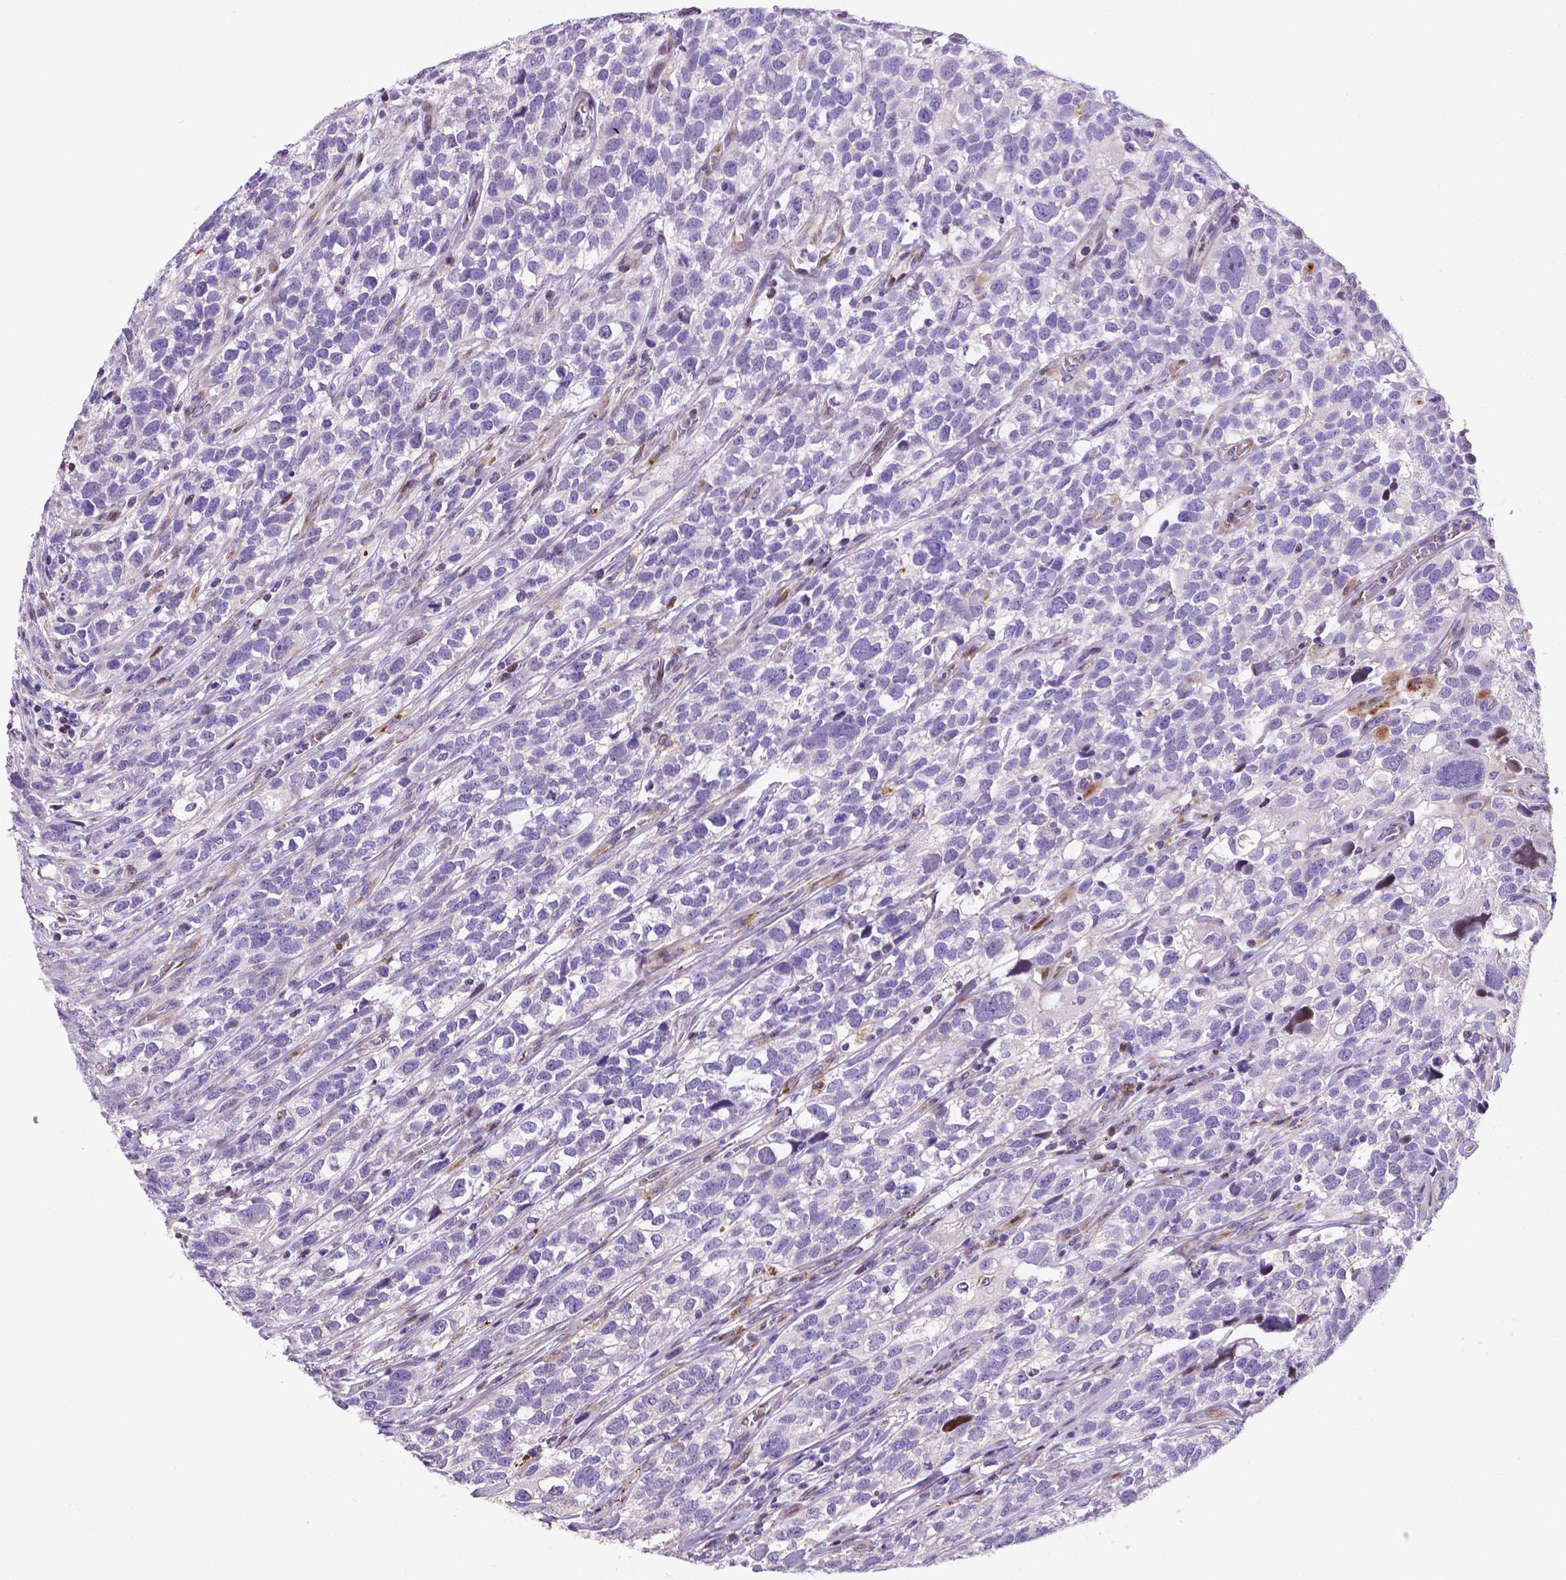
{"staining": {"intensity": "negative", "quantity": "none", "location": "none"}, "tissue": "urothelial cancer", "cell_type": "Tumor cells", "image_type": "cancer", "snomed": [{"axis": "morphology", "description": "Urothelial carcinoma, High grade"}, {"axis": "topography", "description": "Urinary bladder"}], "caption": "DAB (3,3'-diaminobenzidine) immunohistochemical staining of human urothelial cancer demonstrates no significant staining in tumor cells.", "gene": "TM4SF20", "patient": {"sex": "female", "age": 58}}